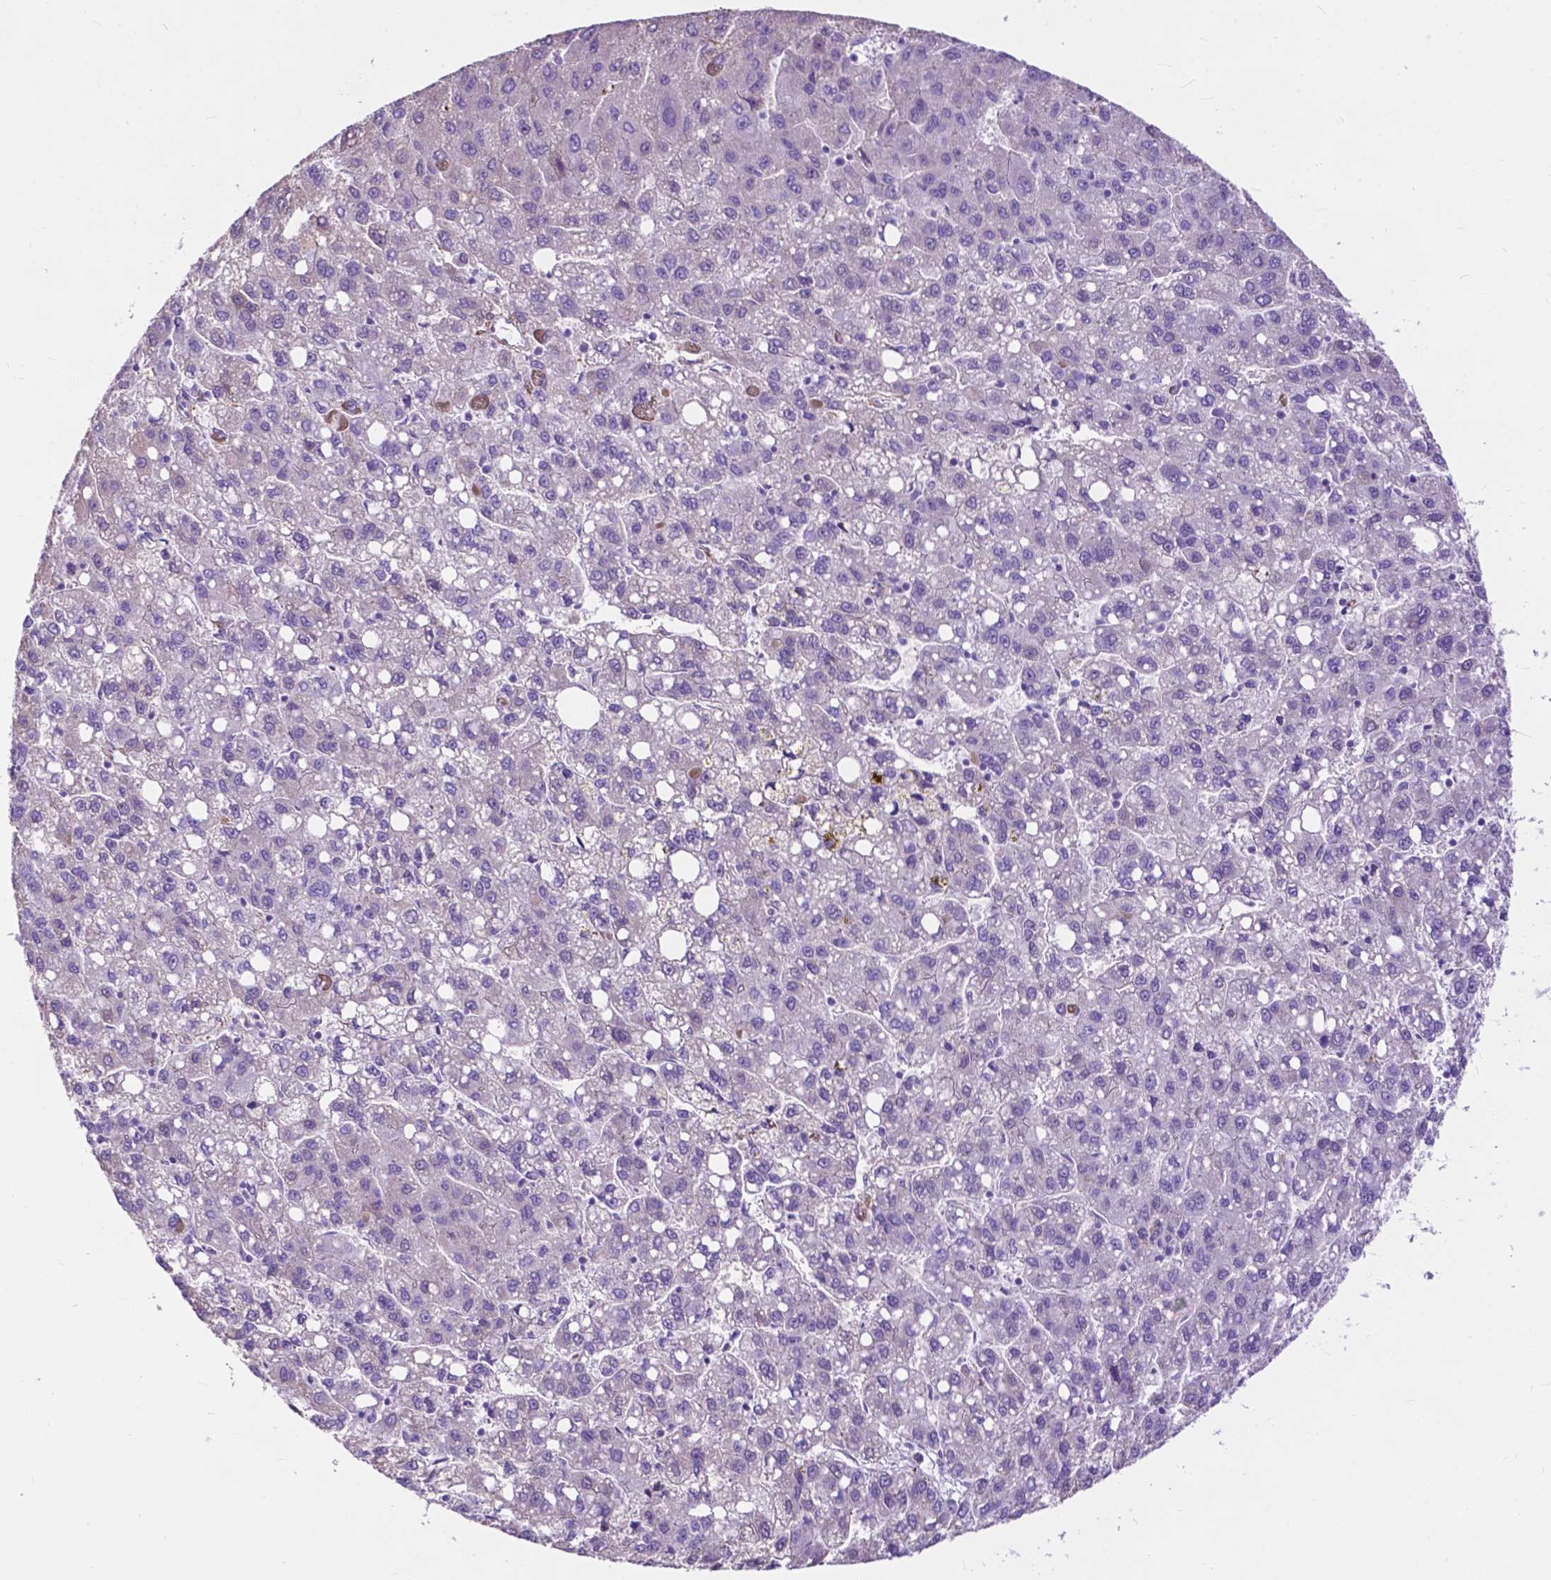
{"staining": {"intensity": "negative", "quantity": "none", "location": "none"}, "tissue": "liver cancer", "cell_type": "Tumor cells", "image_type": "cancer", "snomed": [{"axis": "morphology", "description": "Carcinoma, Hepatocellular, NOS"}, {"axis": "topography", "description": "Liver"}], "caption": "This is an IHC histopathology image of human liver cancer (hepatocellular carcinoma). There is no expression in tumor cells.", "gene": "PCDHA12", "patient": {"sex": "female", "age": 82}}